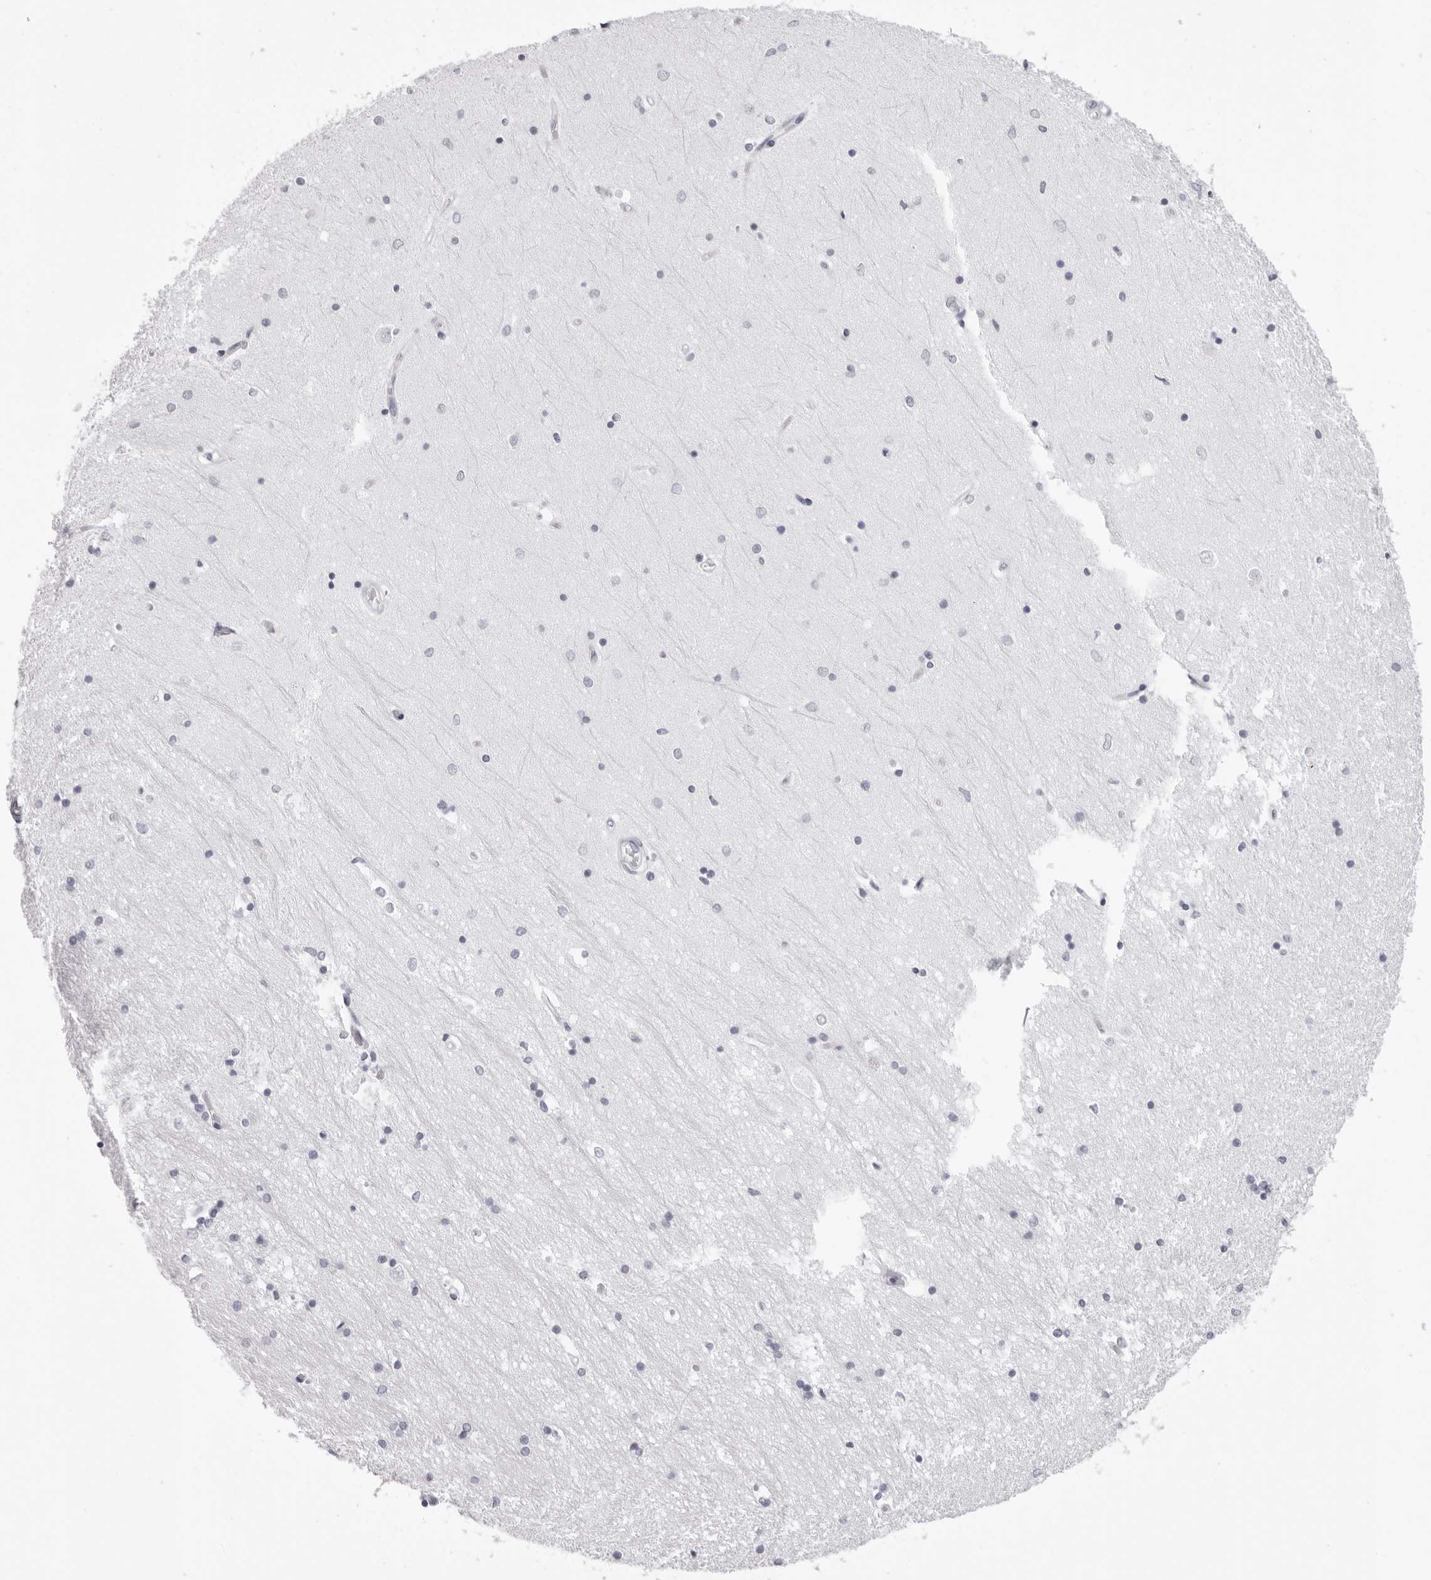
{"staining": {"intensity": "negative", "quantity": "none", "location": "none"}, "tissue": "hippocampus", "cell_type": "Glial cells", "image_type": "normal", "snomed": [{"axis": "morphology", "description": "Normal tissue, NOS"}, {"axis": "topography", "description": "Hippocampus"}], "caption": "Protein analysis of normal hippocampus exhibits no significant positivity in glial cells. (Brightfield microscopy of DAB immunohistochemistry (IHC) at high magnification).", "gene": "RHO", "patient": {"sex": "male", "age": 45}}